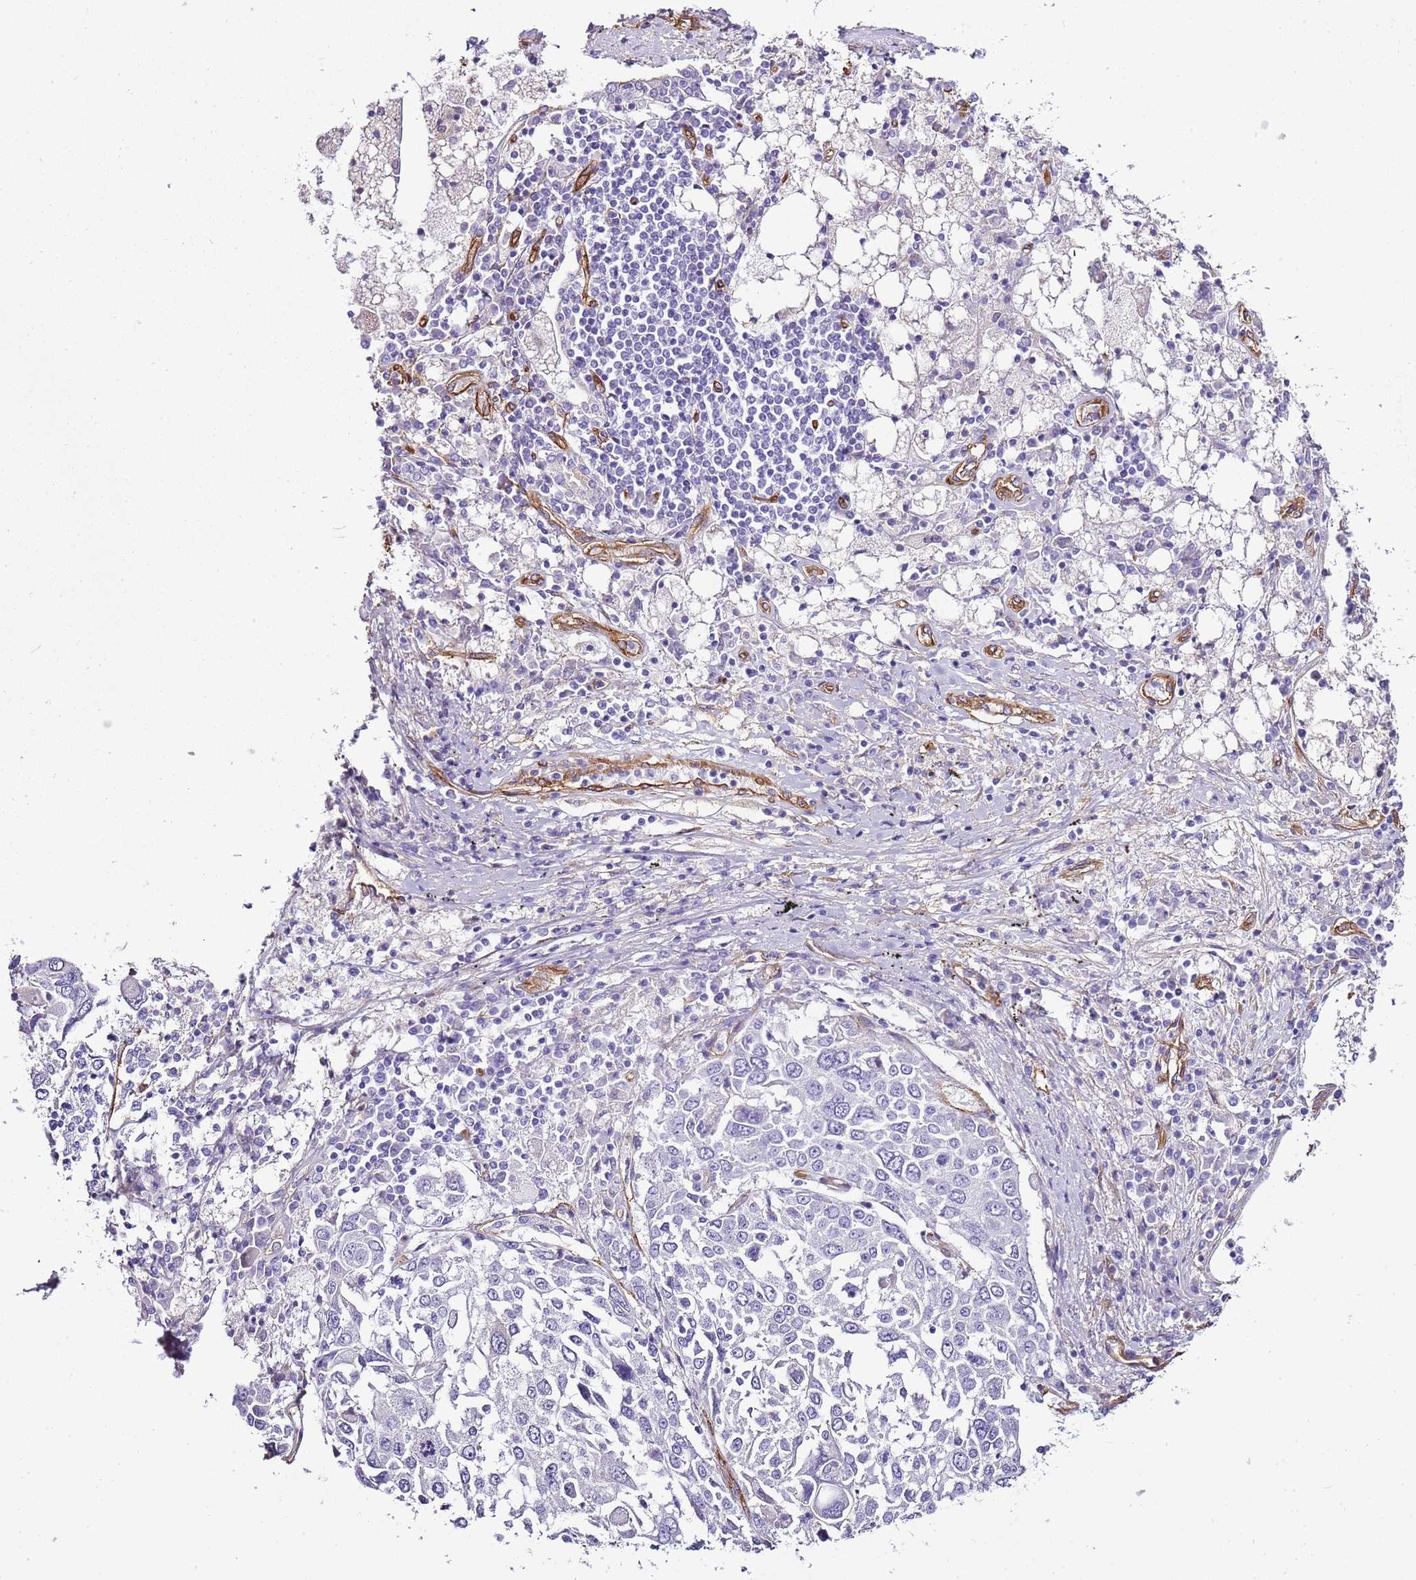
{"staining": {"intensity": "negative", "quantity": "none", "location": "none"}, "tissue": "lung cancer", "cell_type": "Tumor cells", "image_type": "cancer", "snomed": [{"axis": "morphology", "description": "Squamous cell carcinoma, NOS"}, {"axis": "topography", "description": "Lung"}], "caption": "Tumor cells are negative for brown protein staining in lung cancer (squamous cell carcinoma).", "gene": "CTDSPL", "patient": {"sex": "male", "age": 65}}